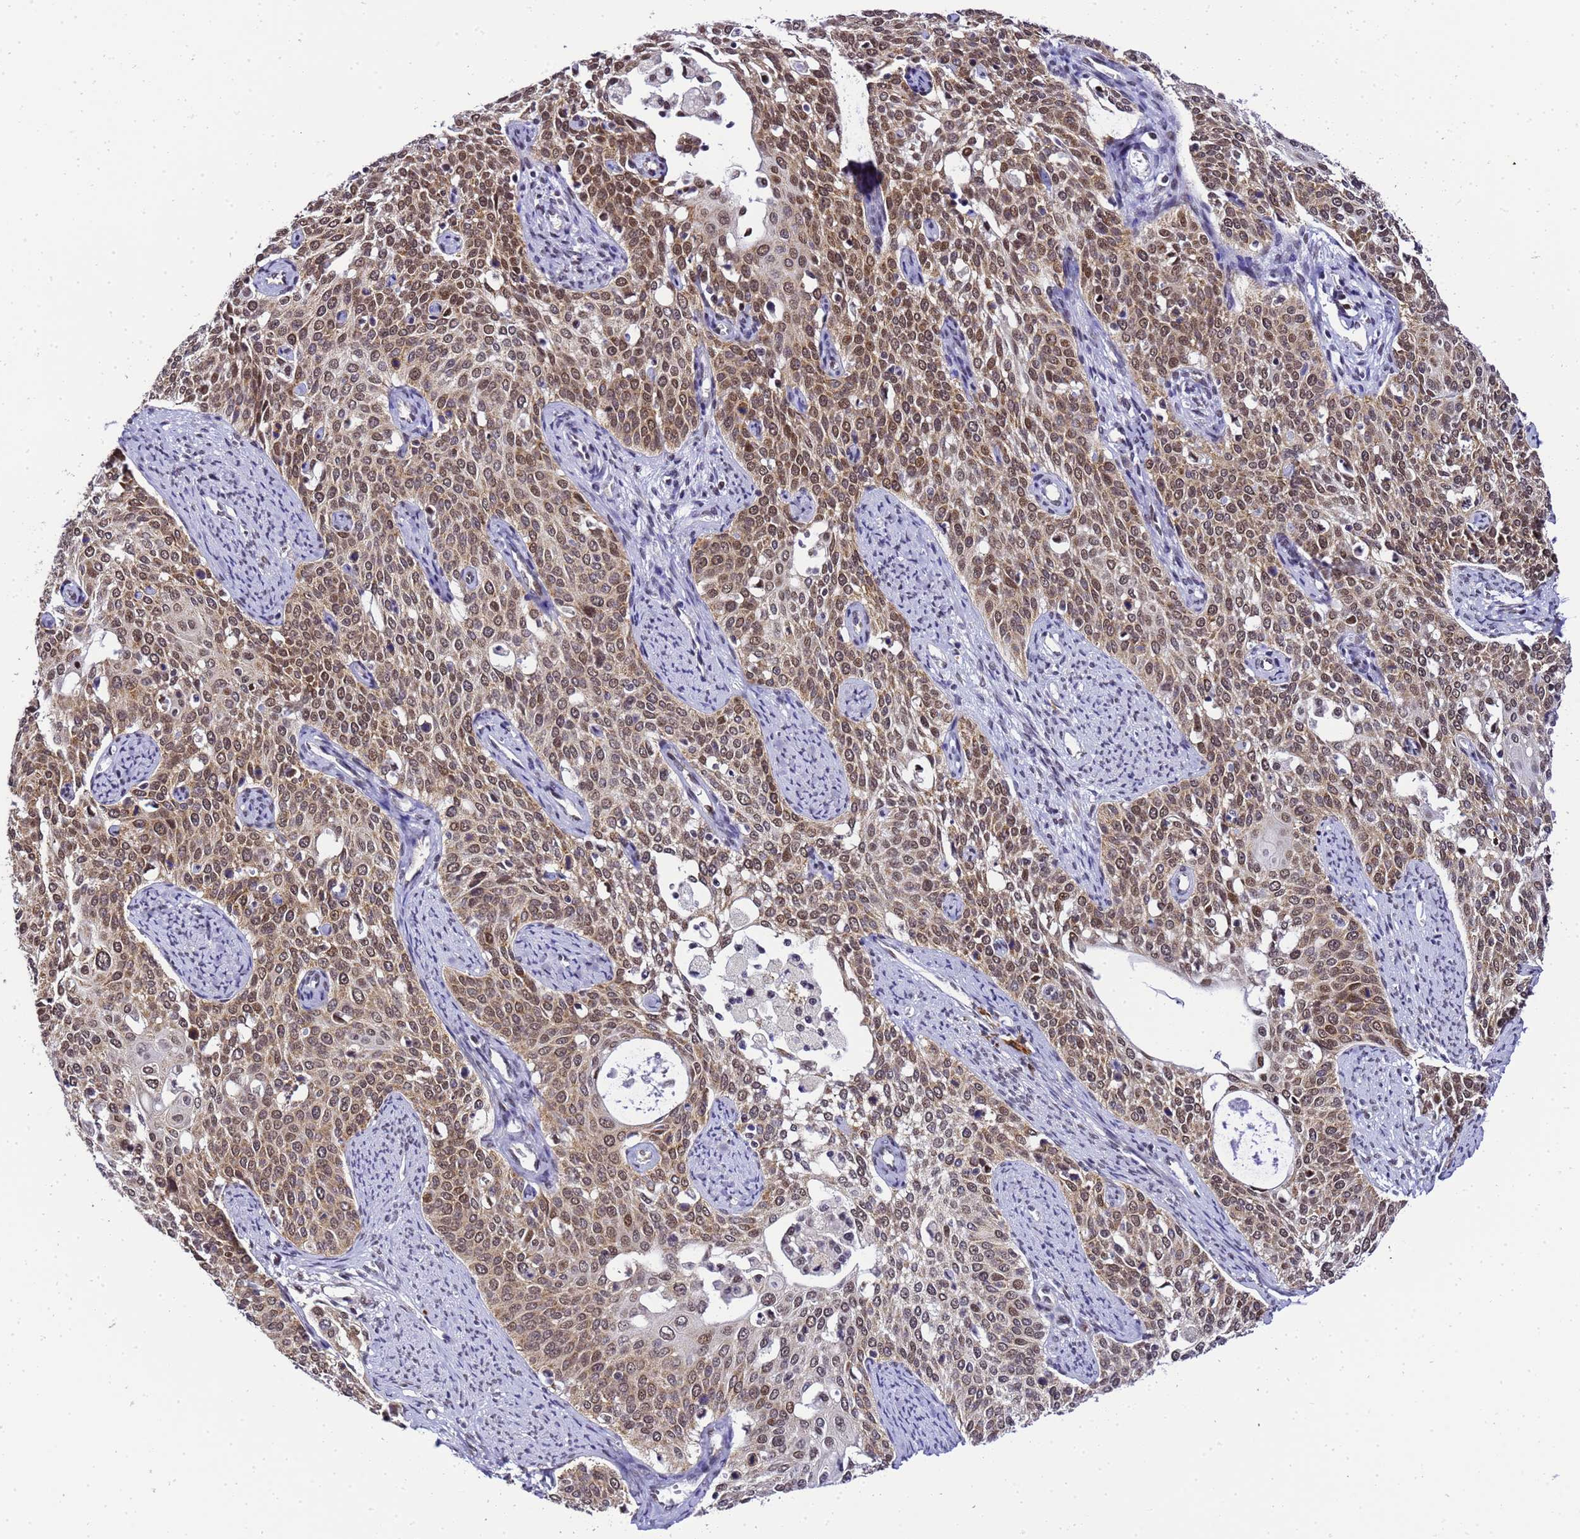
{"staining": {"intensity": "moderate", "quantity": ">75%", "location": "cytoplasmic/membranous,nuclear"}, "tissue": "cervical cancer", "cell_type": "Tumor cells", "image_type": "cancer", "snomed": [{"axis": "morphology", "description": "Squamous cell carcinoma, NOS"}, {"axis": "topography", "description": "Cervix"}], "caption": "Tumor cells exhibit moderate cytoplasmic/membranous and nuclear positivity in approximately >75% of cells in cervical squamous cell carcinoma. The protein of interest is shown in brown color, while the nuclei are stained blue.", "gene": "SMN1", "patient": {"sex": "female", "age": 44}}